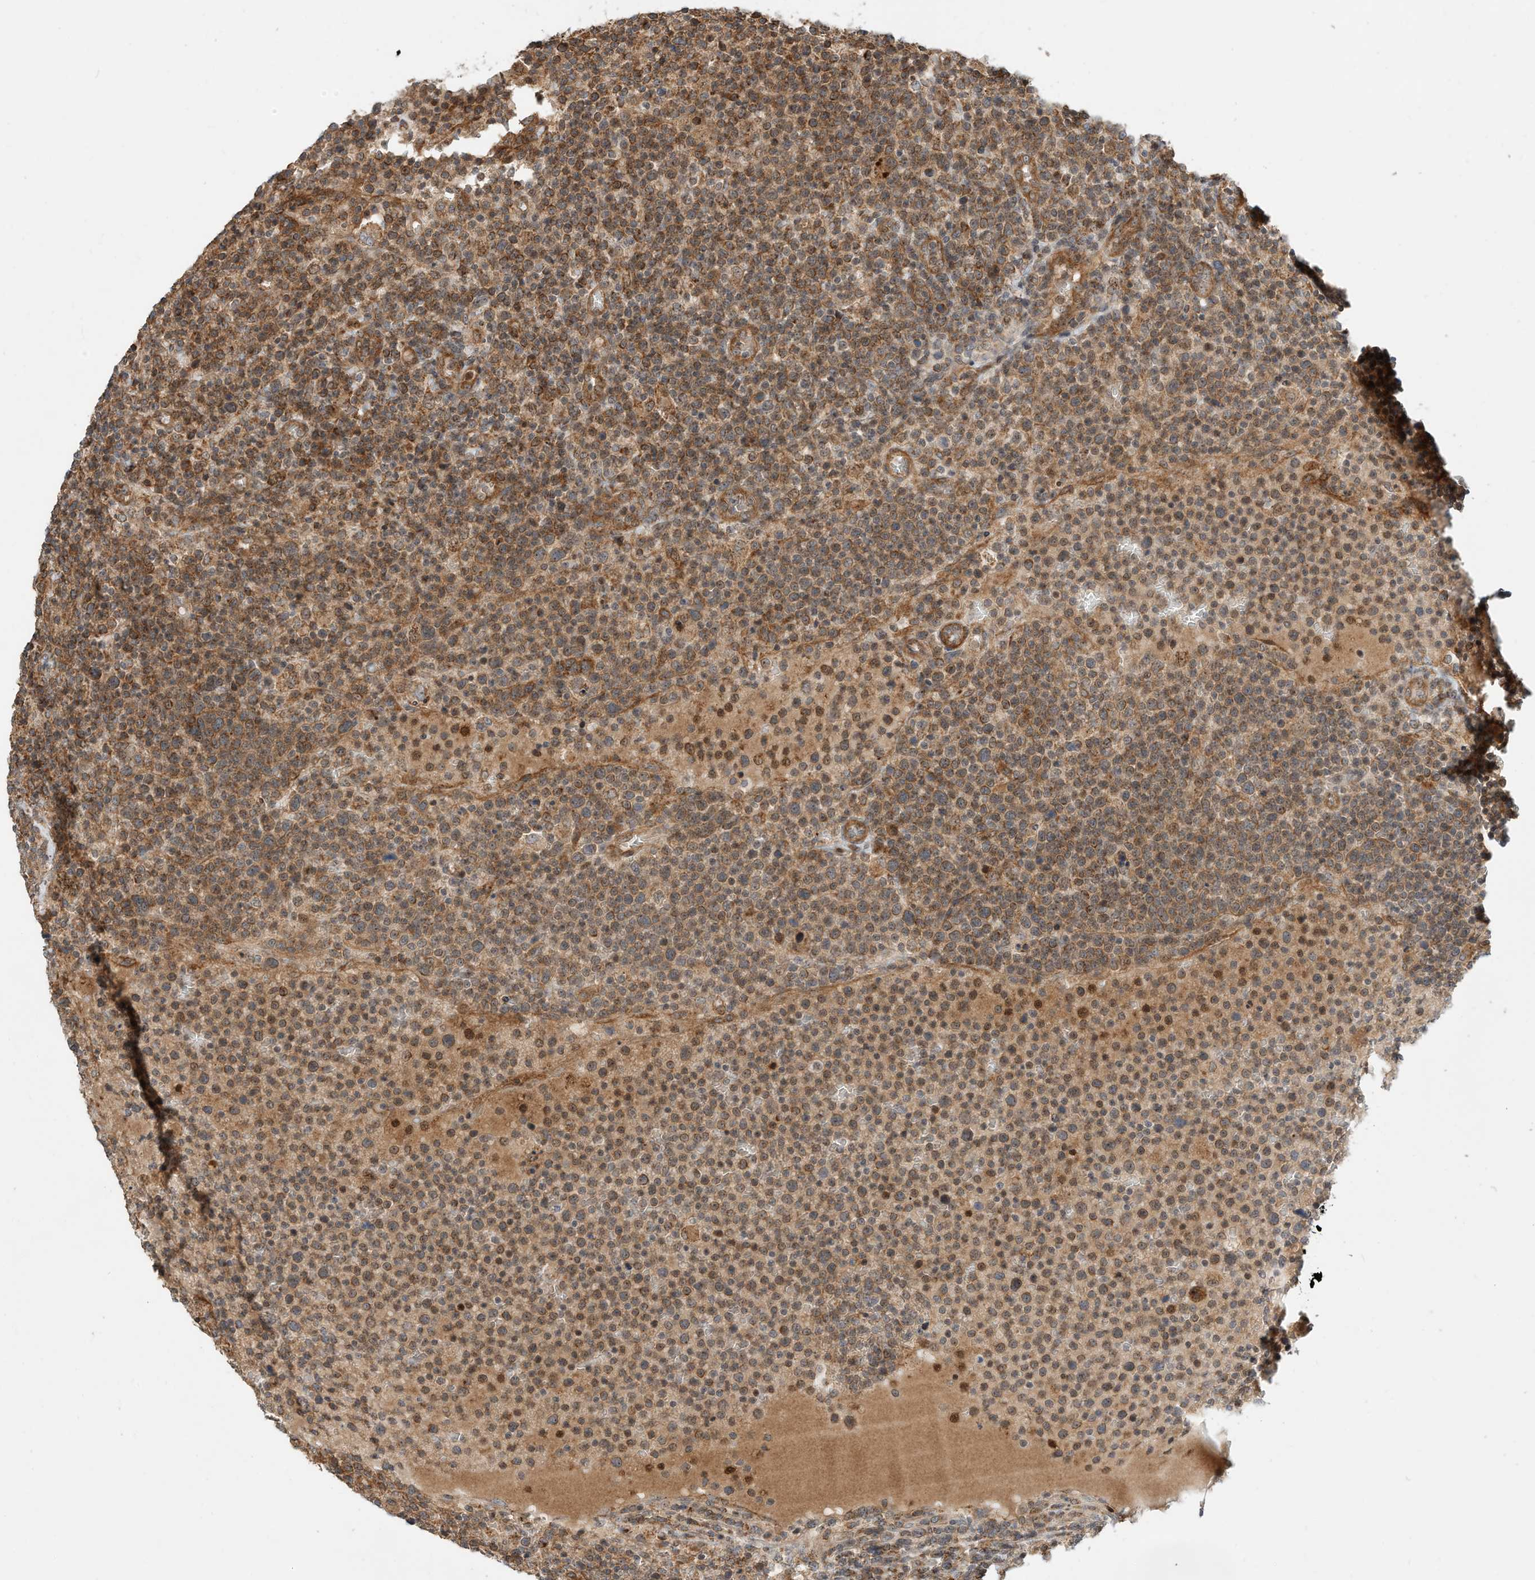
{"staining": {"intensity": "moderate", "quantity": ">75%", "location": "cytoplasmic/membranous"}, "tissue": "lymphoma", "cell_type": "Tumor cells", "image_type": "cancer", "snomed": [{"axis": "morphology", "description": "Malignant lymphoma, non-Hodgkin's type, High grade"}, {"axis": "topography", "description": "Lymph node"}], "caption": "An immunohistochemistry photomicrograph of neoplastic tissue is shown. Protein staining in brown highlights moderate cytoplasmic/membranous positivity in high-grade malignant lymphoma, non-Hodgkin's type within tumor cells. Nuclei are stained in blue.", "gene": "CPAMD8", "patient": {"sex": "male", "age": 61}}